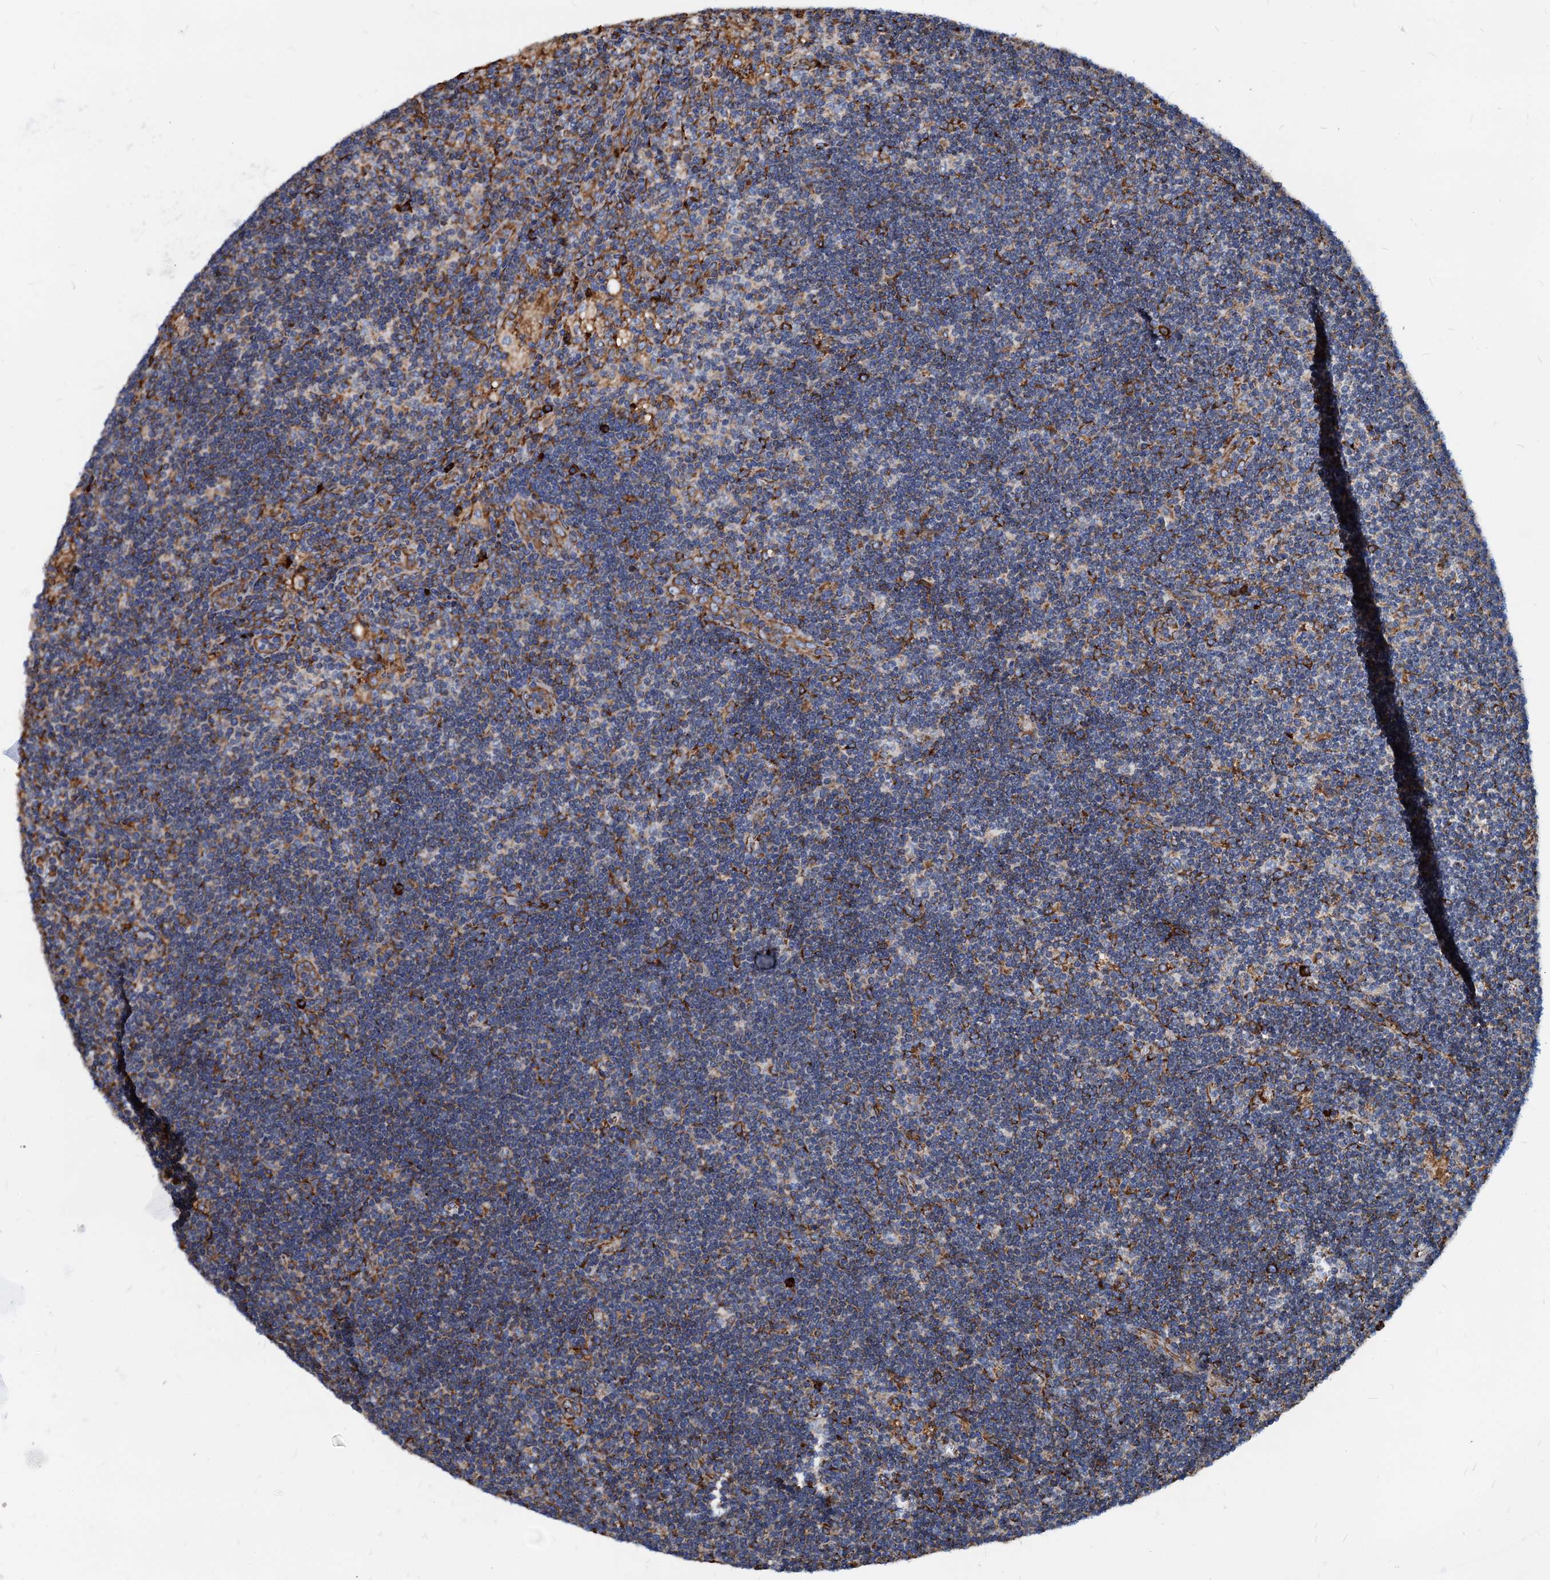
{"staining": {"intensity": "strong", "quantity": "25%-75%", "location": "cytoplasmic/membranous"}, "tissue": "lymph node", "cell_type": "Germinal center cells", "image_type": "normal", "snomed": [{"axis": "morphology", "description": "Normal tissue, NOS"}, {"axis": "topography", "description": "Lymph node"}], "caption": "Brown immunohistochemical staining in normal human lymph node exhibits strong cytoplasmic/membranous staining in about 25%-75% of germinal center cells.", "gene": "HSPA5", "patient": {"sex": "male", "age": 24}}